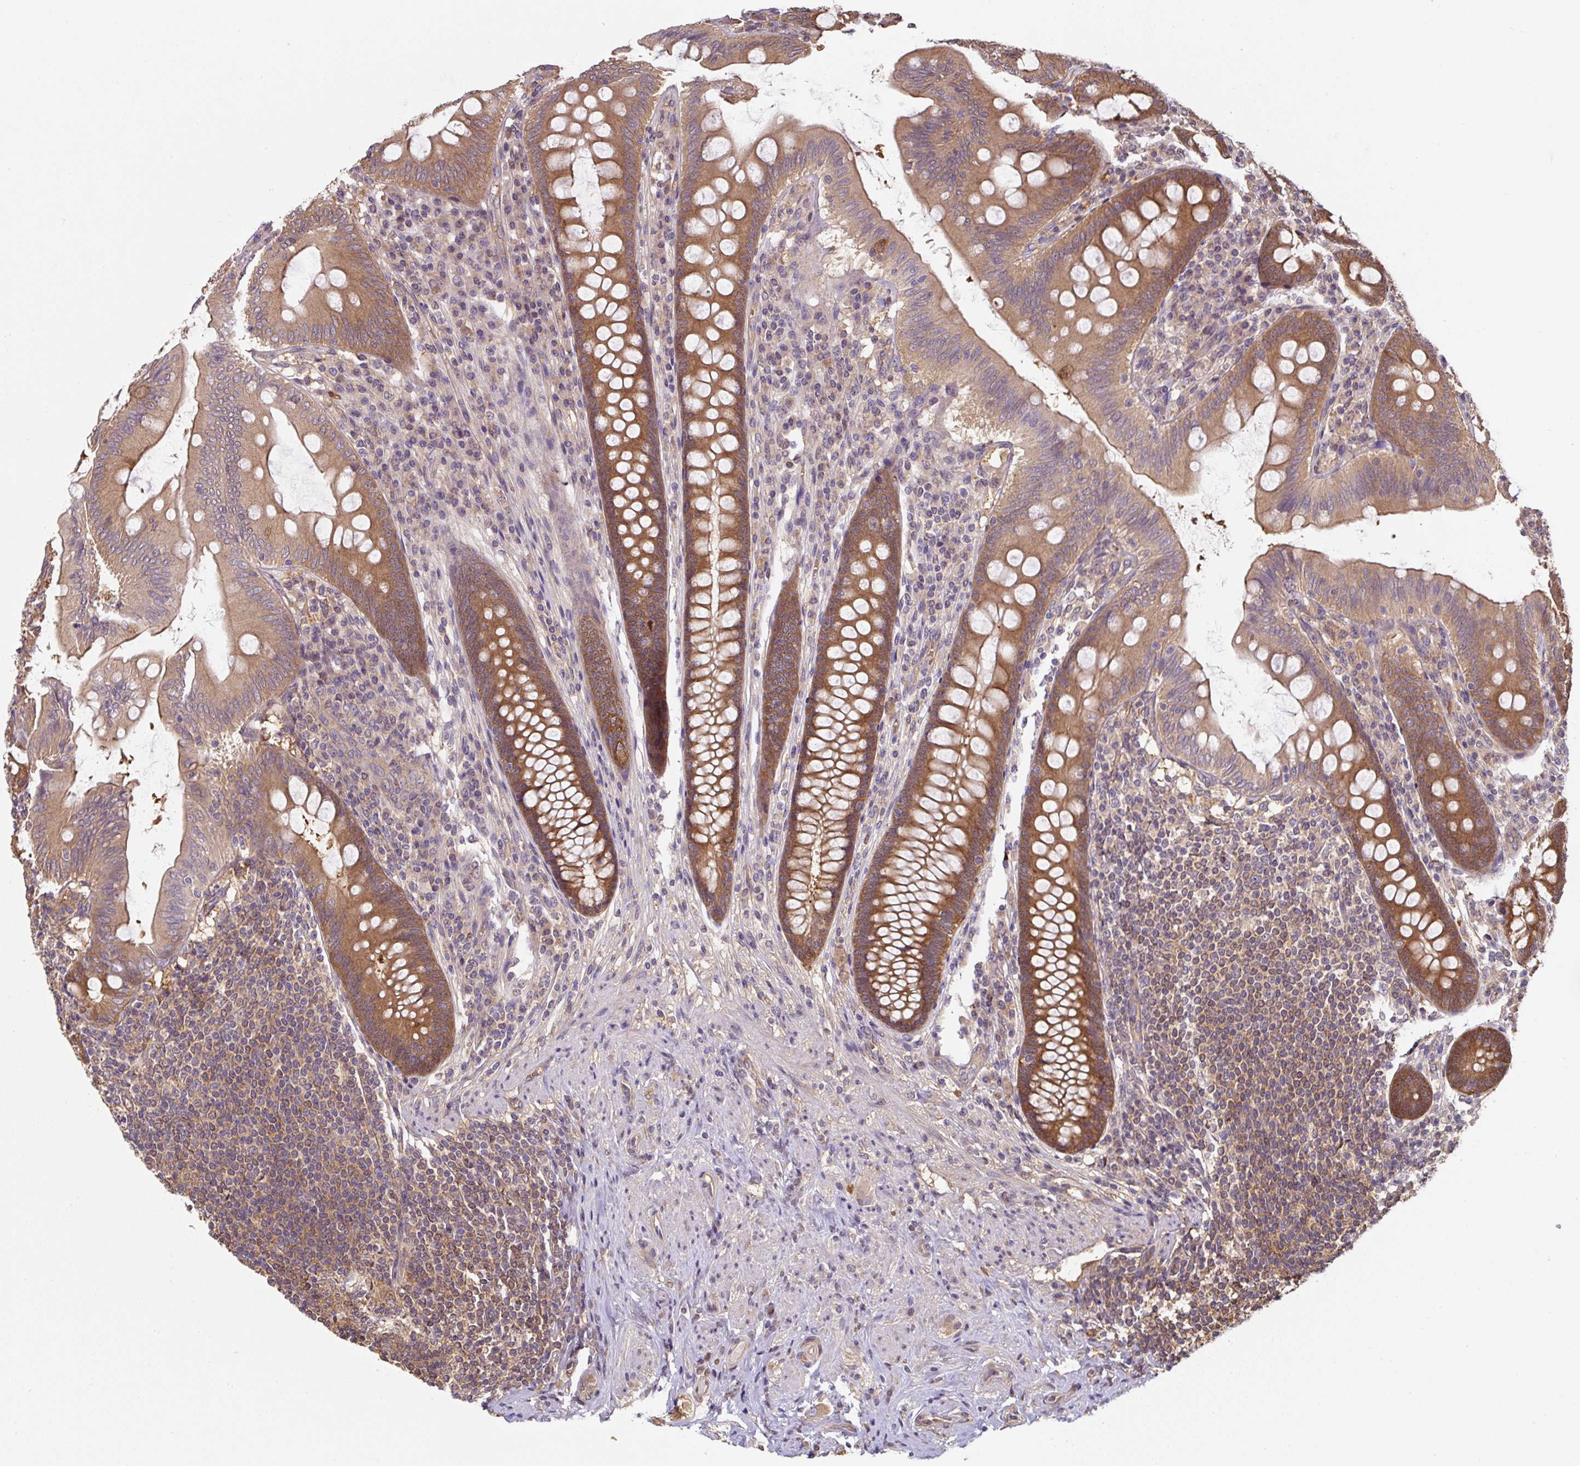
{"staining": {"intensity": "strong", "quantity": ">75%", "location": "cytoplasmic/membranous"}, "tissue": "appendix", "cell_type": "Glandular cells", "image_type": "normal", "snomed": [{"axis": "morphology", "description": "Normal tissue, NOS"}, {"axis": "topography", "description": "Appendix"}], "caption": "Appendix was stained to show a protein in brown. There is high levels of strong cytoplasmic/membranous expression in about >75% of glandular cells. Using DAB (3,3'-diaminobenzidine) (brown) and hematoxylin (blue) stains, captured at high magnification using brightfield microscopy.", "gene": "ST13", "patient": {"sex": "male", "age": 71}}